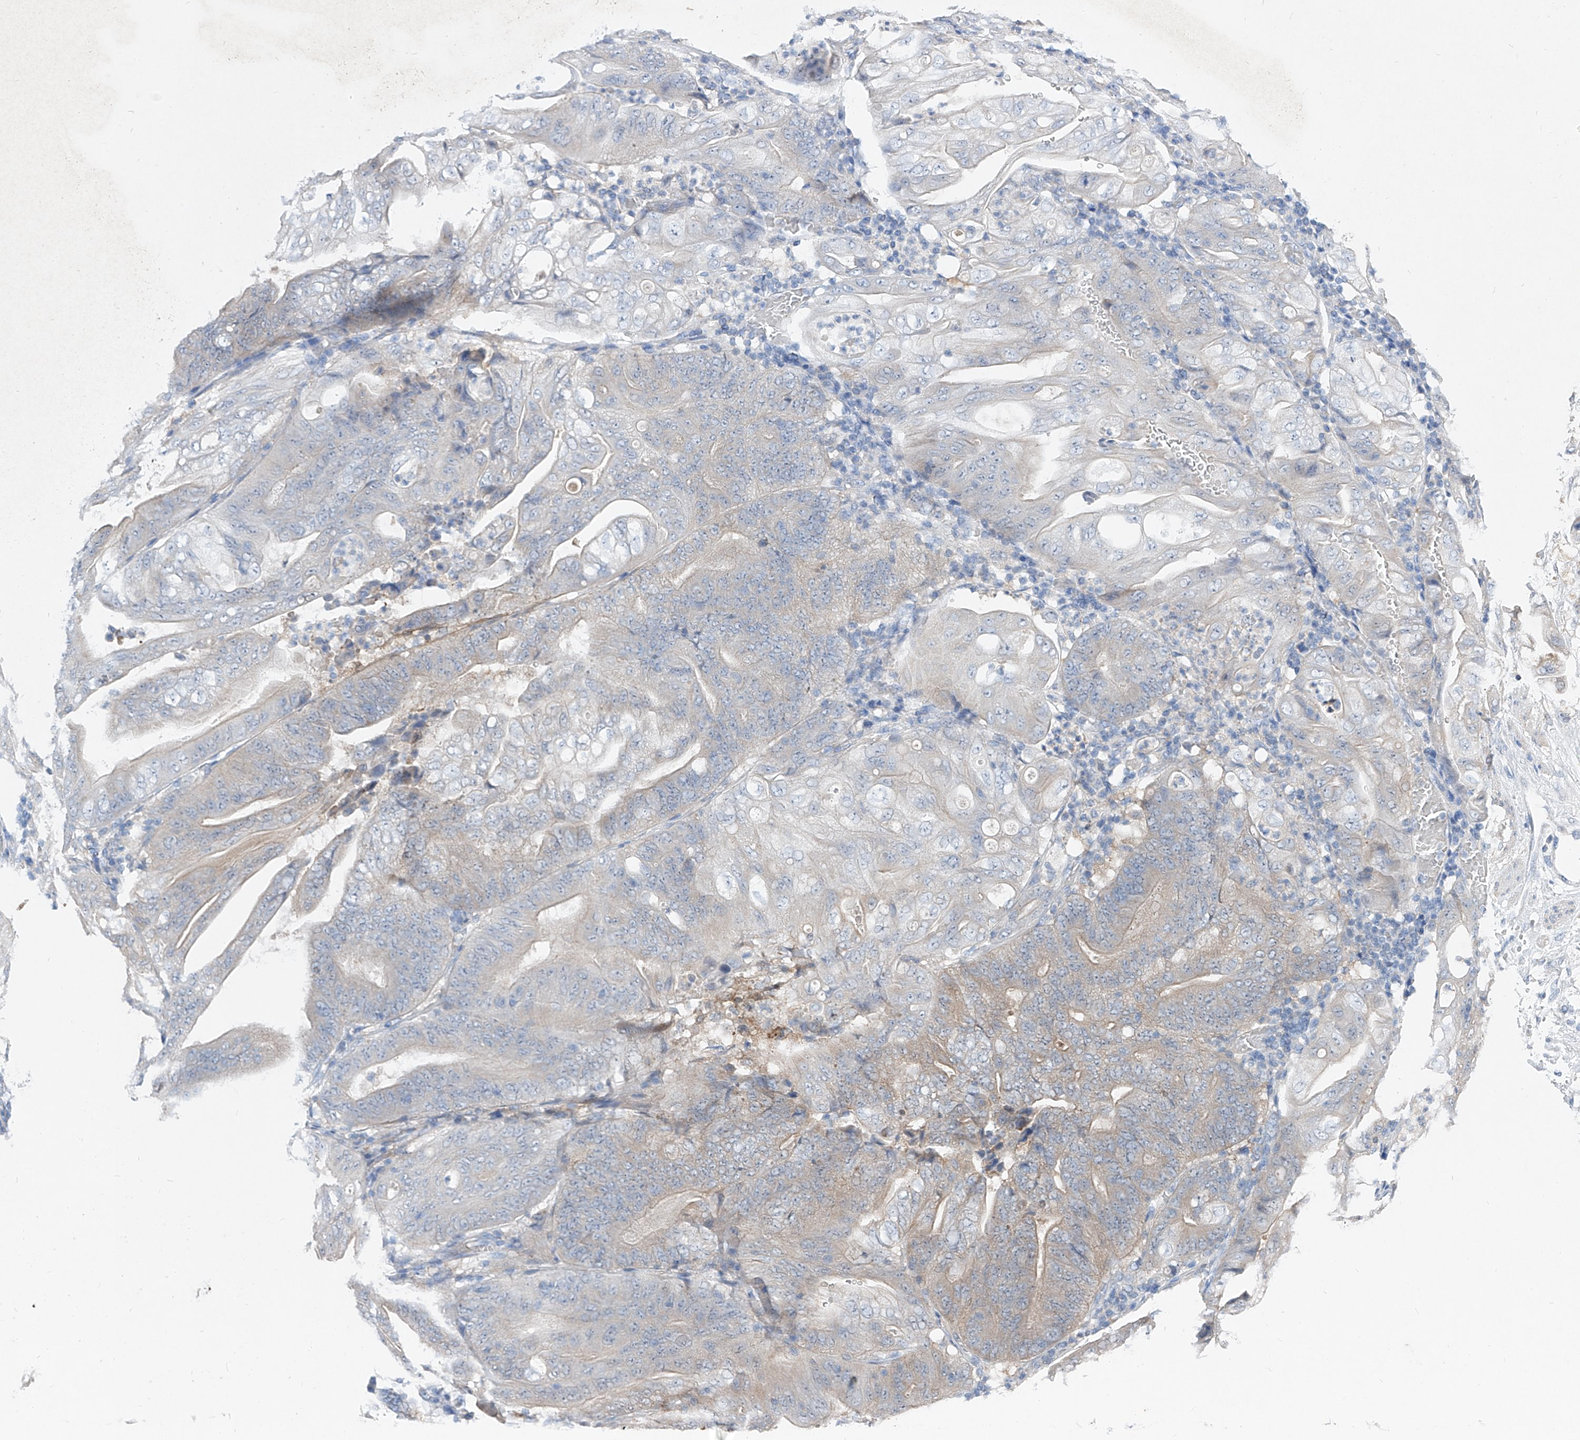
{"staining": {"intensity": "weak", "quantity": "<25%", "location": "cytoplasmic/membranous"}, "tissue": "stomach cancer", "cell_type": "Tumor cells", "image_type": "cancer", "snomed": [{"axis": "morphology", "description": "Adenocarcinoma, NOS"}, {"axis": "topography", "description": "Stomach"}], "caption": "DAB immunohistochemical staining of stomach cancer (adenocarcinoma) displays no significant positivity in tumor cells.", "gene": "UFL1", "patient": {"sex": "female", "age": 73}}